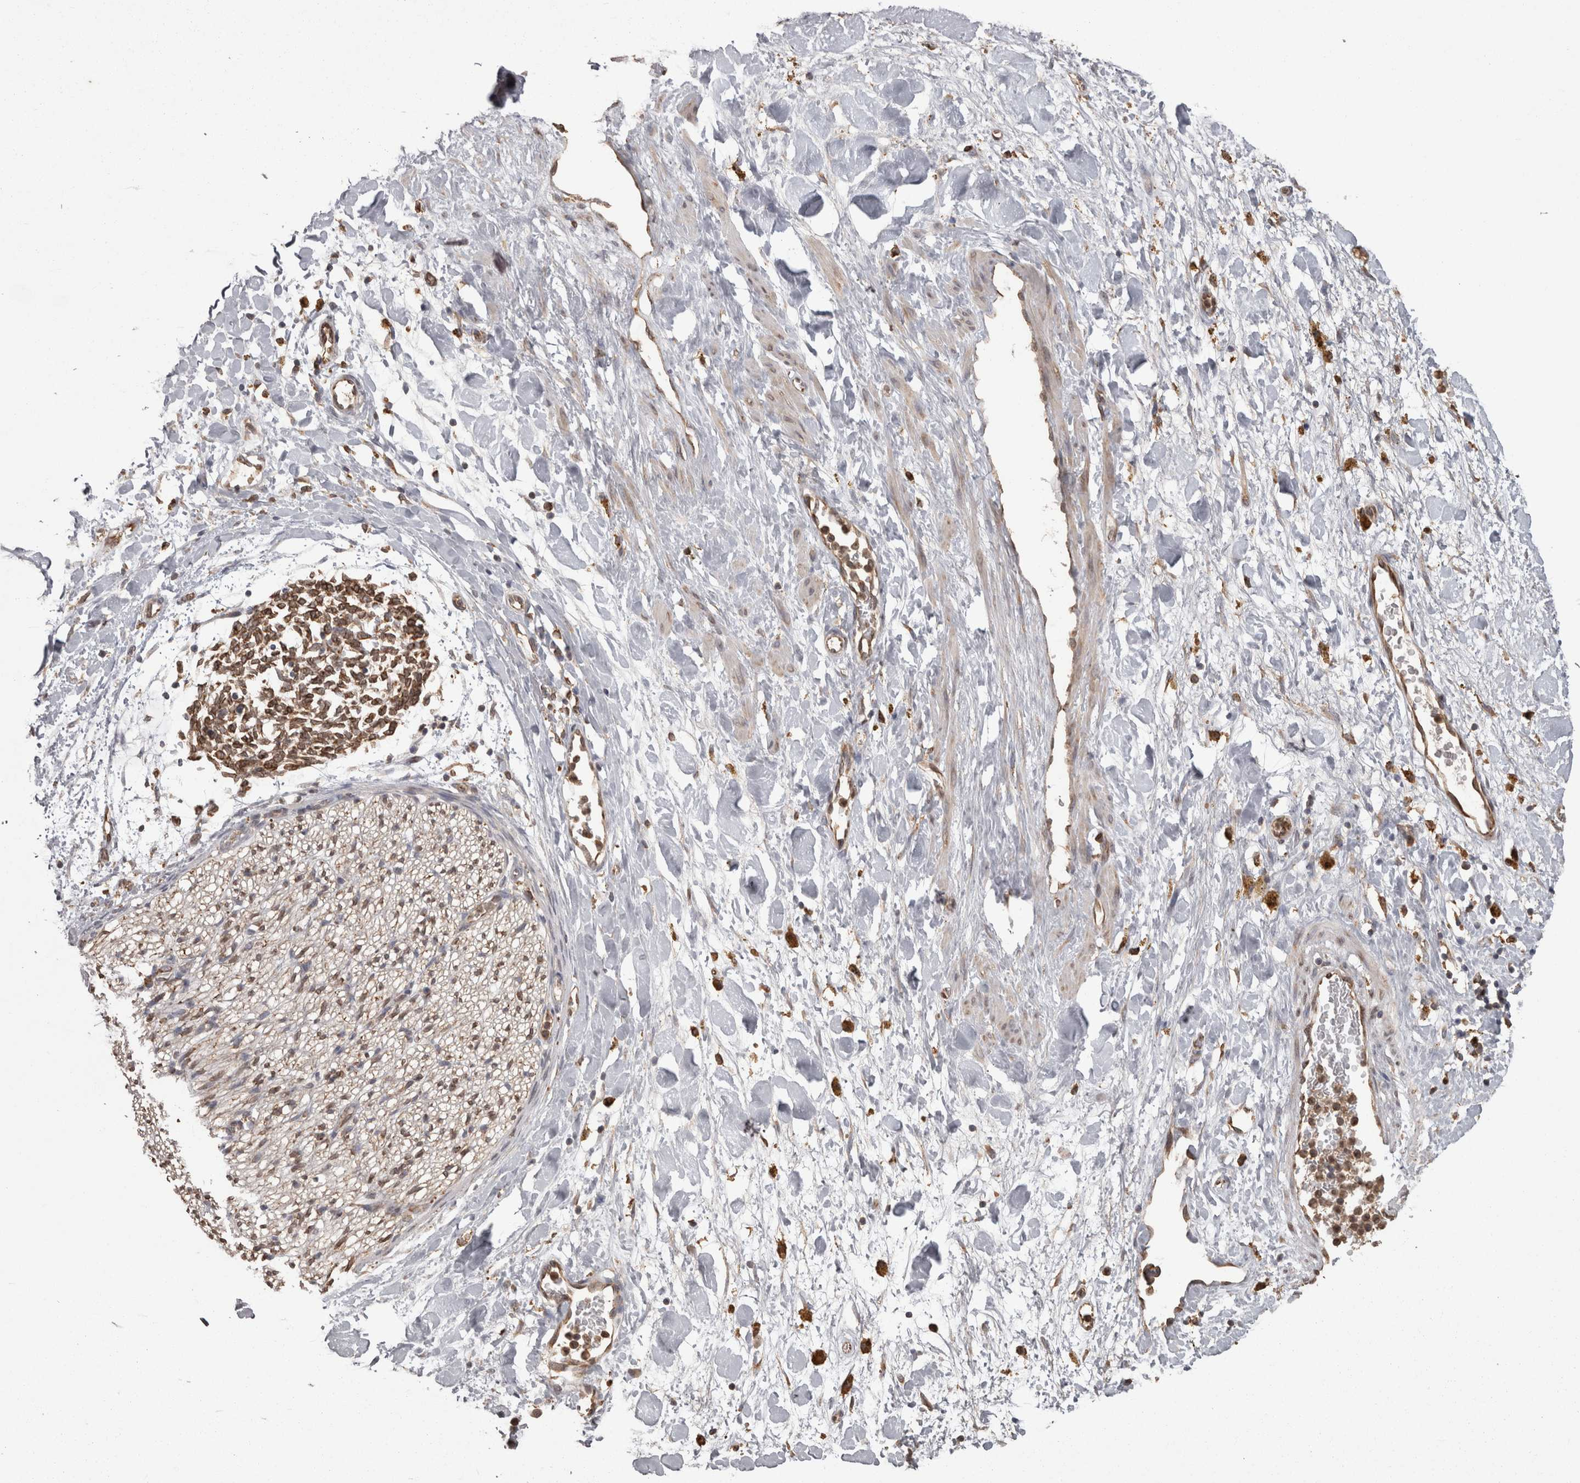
{"staining": {"intensity": "moderate", "quantity": ">75%", "location": "cytoplasmic/membranous"}, "tissue": "adipose tissue", "cell_type": "Adipocytes", "image_type": "normal", "snomed": [{"axis": "morphology", "description": "Normal tissue, NOS"}, {"axis": "topography", "description": "Kidney"}, {"axis": "topography", "description": "Peripheral nerve tissue"}], "caption": "Protein analysis of normal adipose tissue exhibits moderate cytoplasmic/membranous positivity in approximately >75% of adipocytes. (DAB (3,3'-diaminobenzidine) IHC, brown staining for protein, blue staining for nuclei).", "gene": "PON2", "patient": {"sex": "male", "age": 7}}